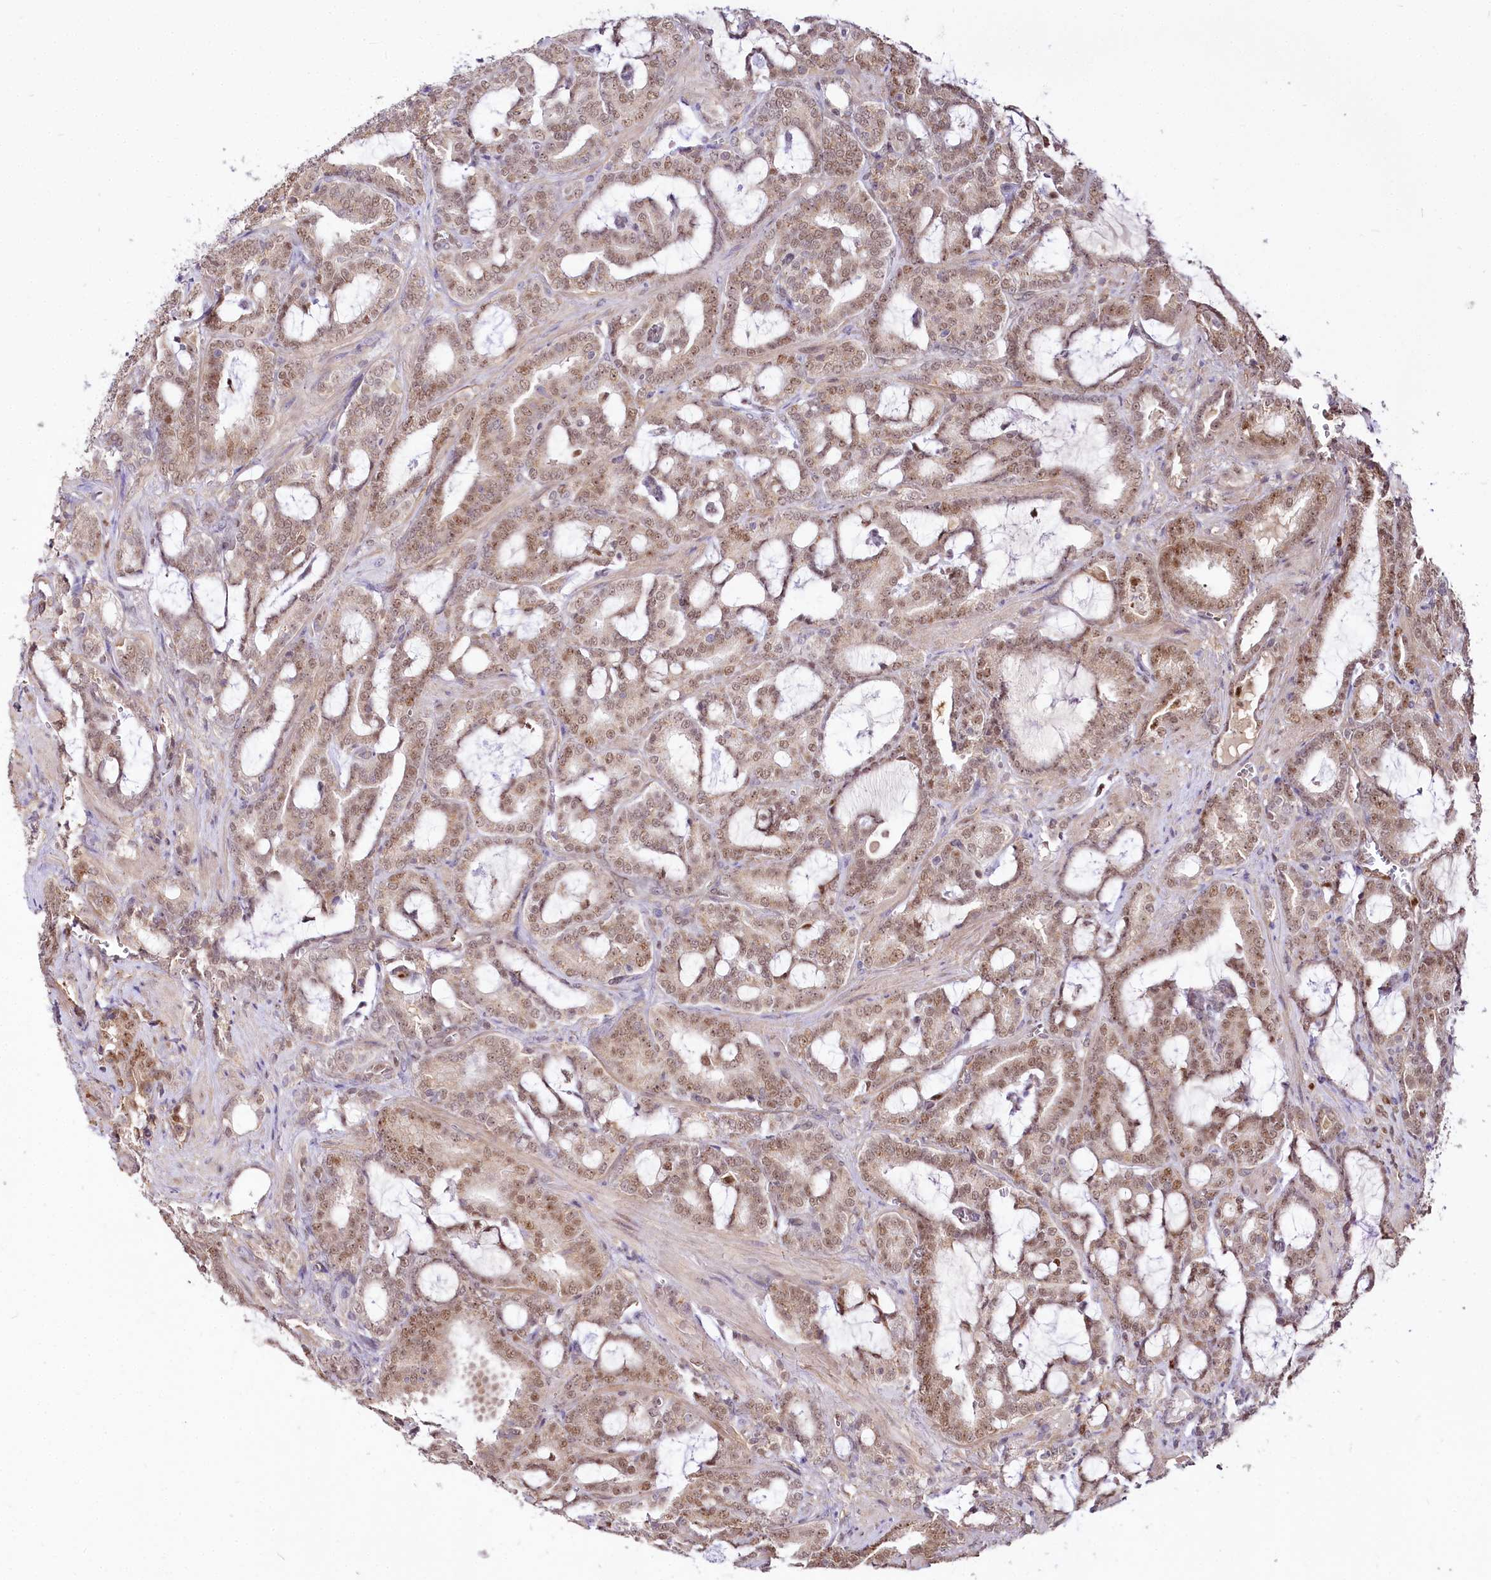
{"staining": {"intensity": "moderate", "quantity": ">75%", "location": "nuclear"}, "tissue": "prostate cancer", "cell_type": "Tumor cells", "image_type": "cancer", "snomed": [{"axis": "morphology", "description": "Adenocarcinoma, High grade"}, {"axis": "topography", "description": "Prostate and seminal vesicle, NOS"}], "caption": "This histopathology image shows adenocarcinoma (high-grade) (prostate) stained with immunohistochemistry to label a protein in brown. The nuclear of tumor cells show moderate positivity for the protein. Nuclei are counter-stained blue.", "gene": "GNL3L", "patient": {"sex": "male", "age": 67}}